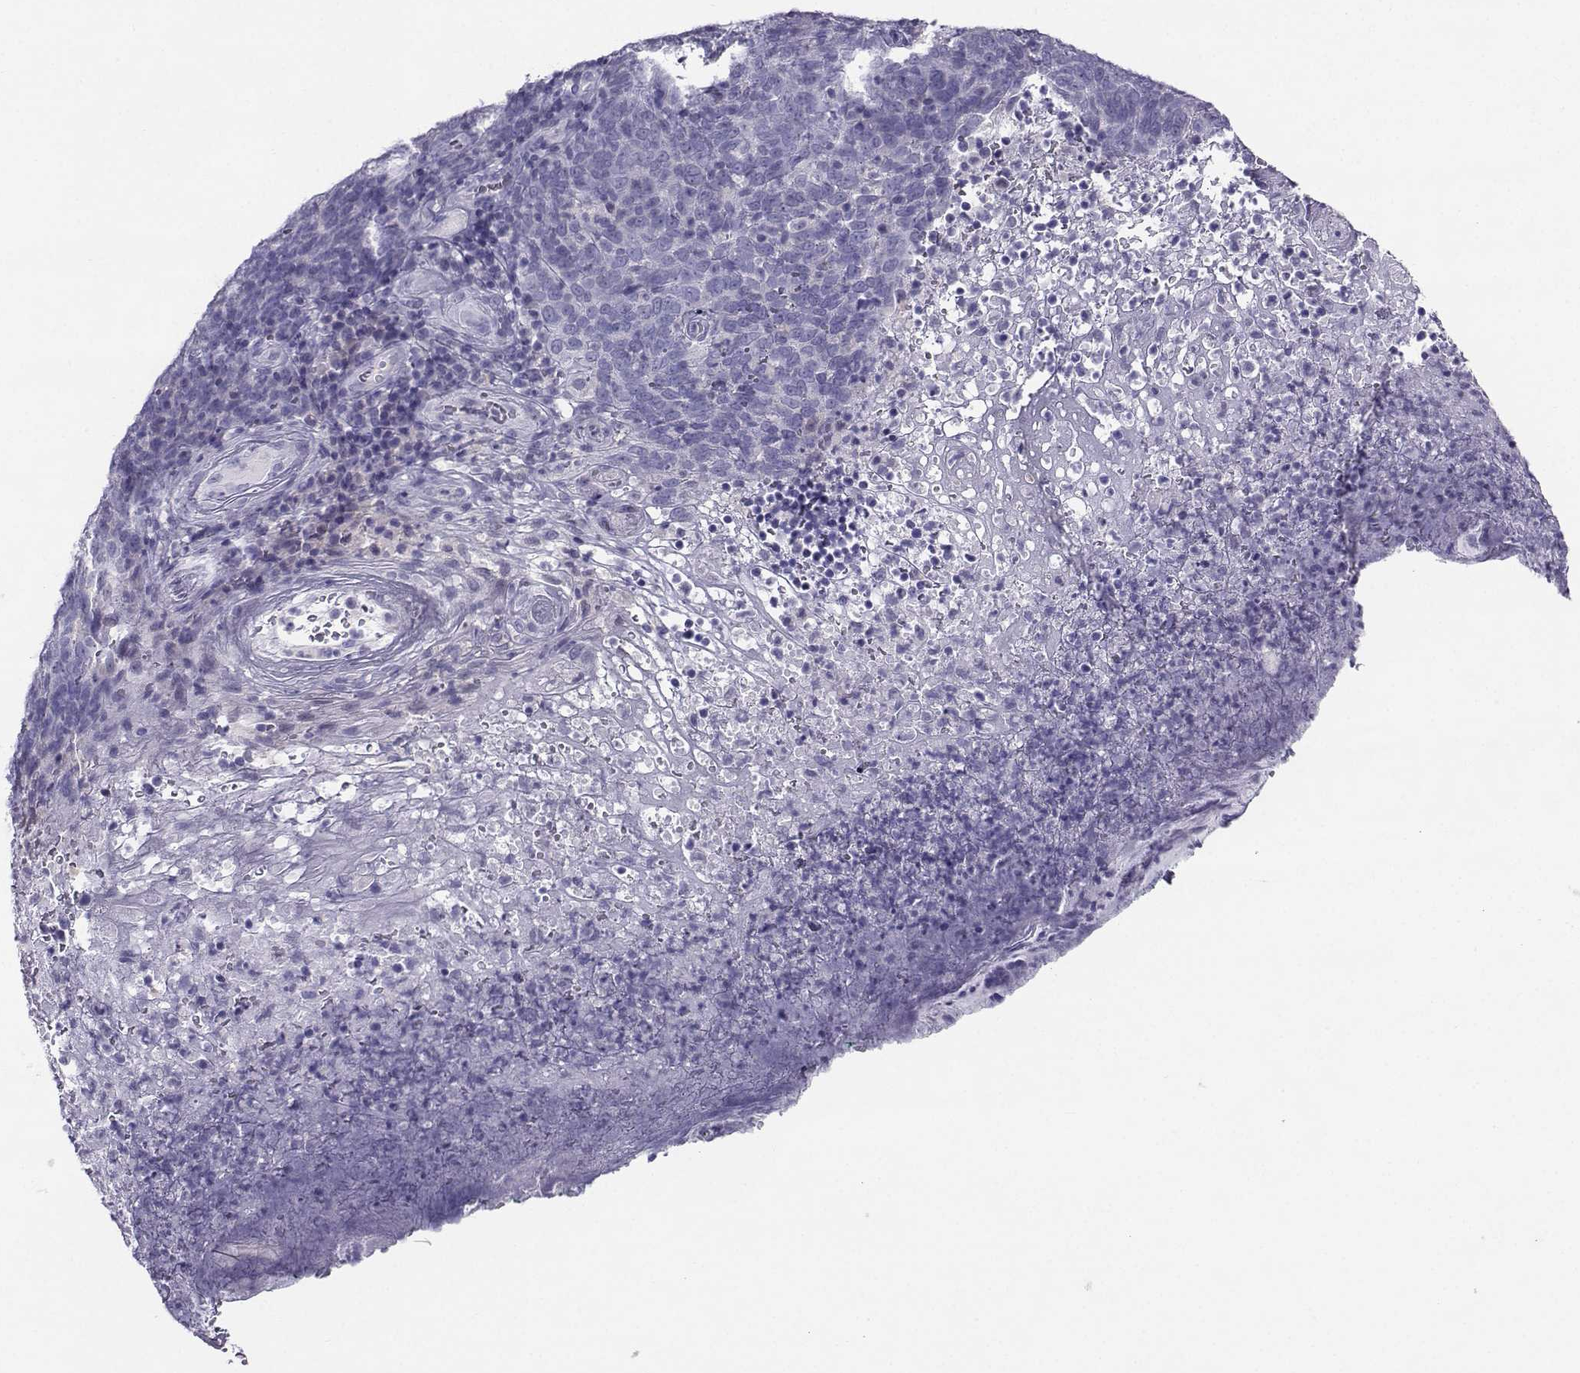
{"staining": {"intensity": "negative", "quantity": "none", "location": "none"}, "tissue": "skin cancer", "cell_type": "Tumor cells", "image_type": "cancer", "snomed": [{"axis": "morphology", "description": "Squamous cell carcinoma, NOS"}, {"axis": "topography", "description": "Skin"}, {"axis": "topography", "description": "Anal"}], "caption": "Immunohistochemical staining of skin cancer (squamous cell carcinoma) demonstrates no significant staining in tumor cells.", "gene": "PGK1", "patient": {"sex": "female", "age": 51}}